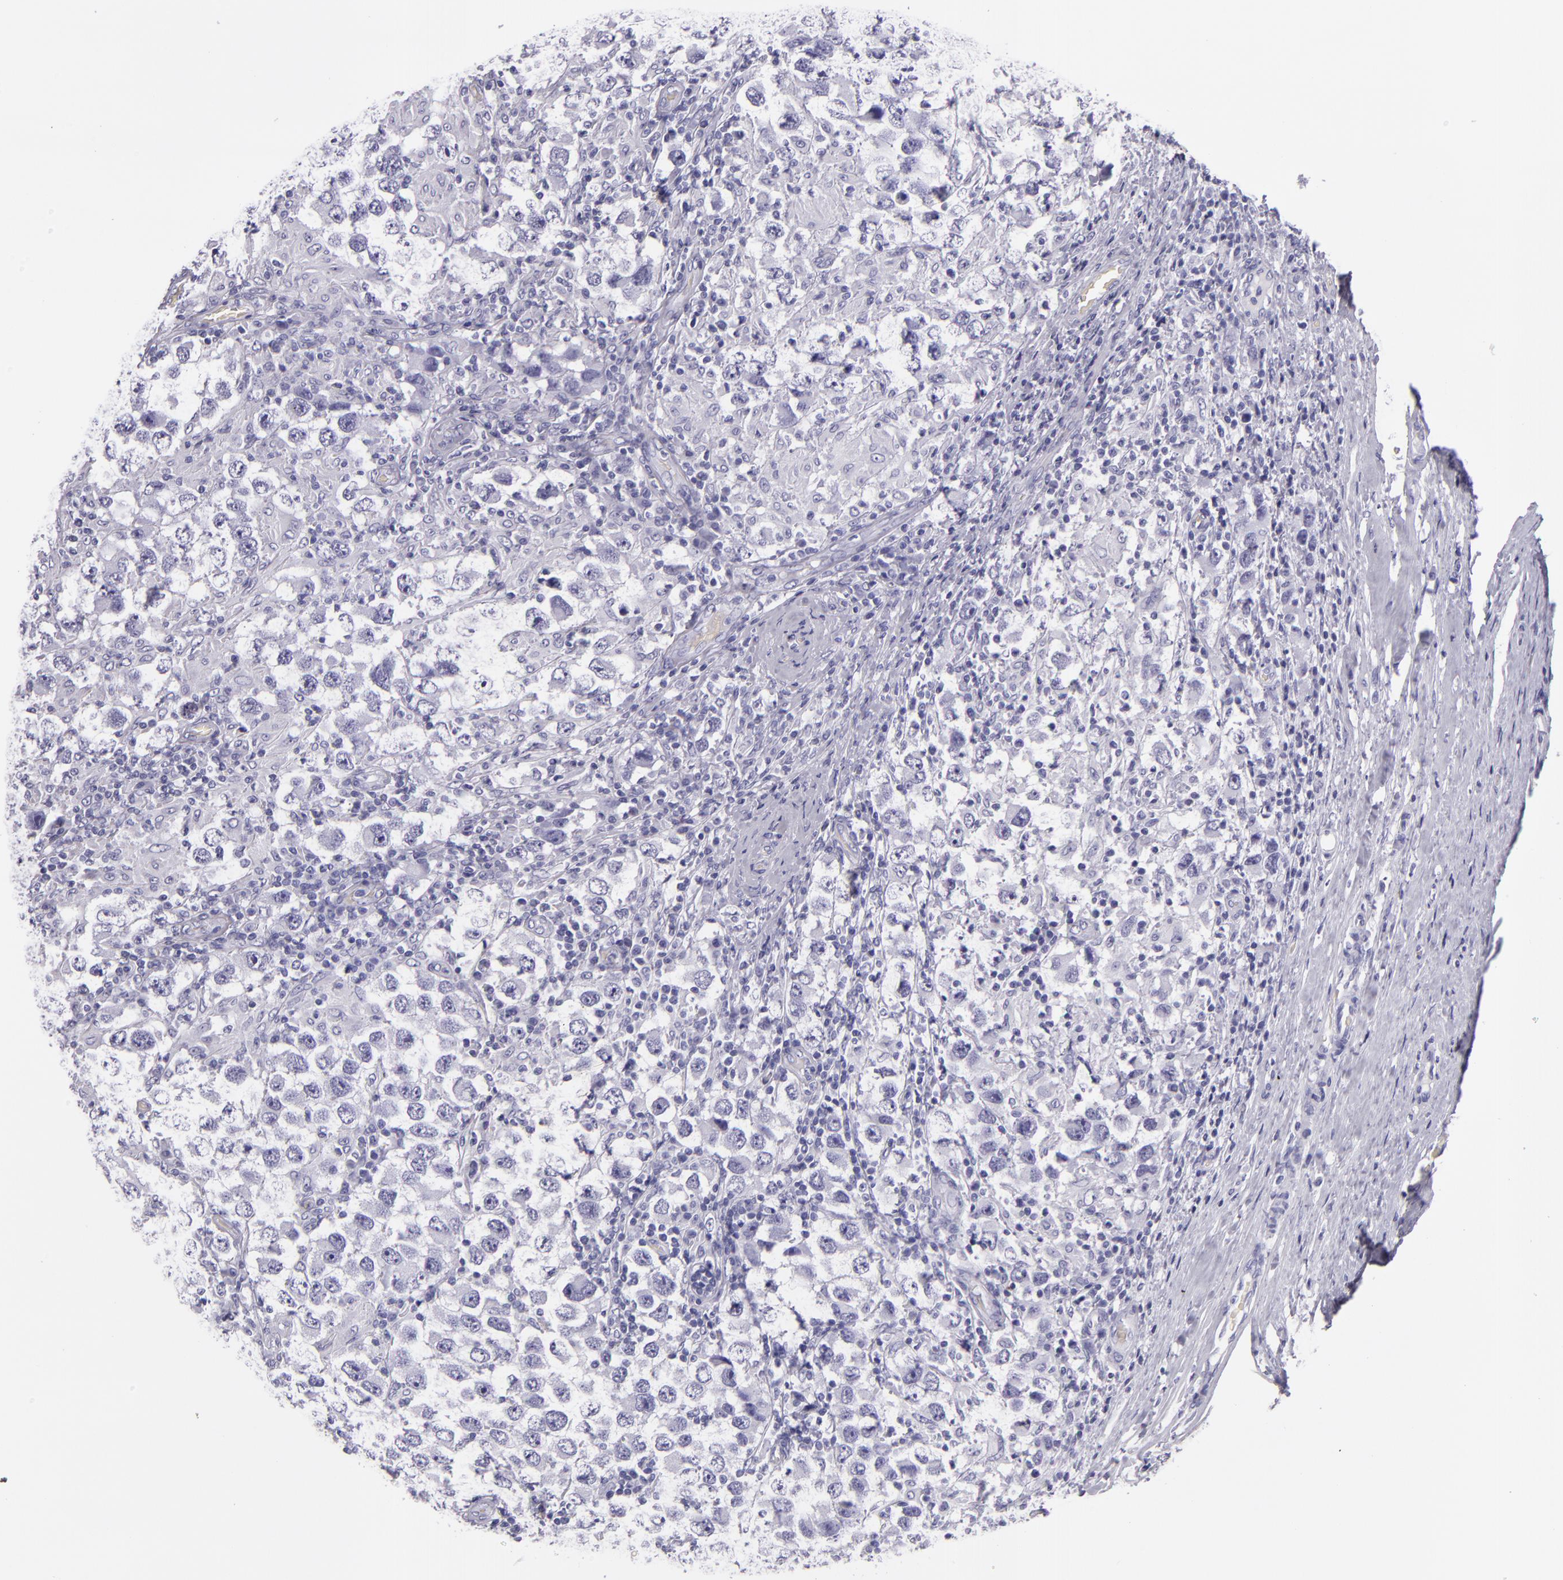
{"staining": {"intensity": "negative", "quantity": "none", "location": "none"}, "tissue": "testis cancer", "cell_type": "Tumor cells", "image_type": "cancer", "snomed": [{"axis": "morphology", "description": "Carcinoma, Embryonal, NOS"}, {"axis": "topography", "description": "Testis"}], "caption": "The immunohistochemistry (IHC) image has no significant expression in tumor cells of testis cancer tissue.", "gene": "CR2", "patient": {"sex": "male", "age": 21}}